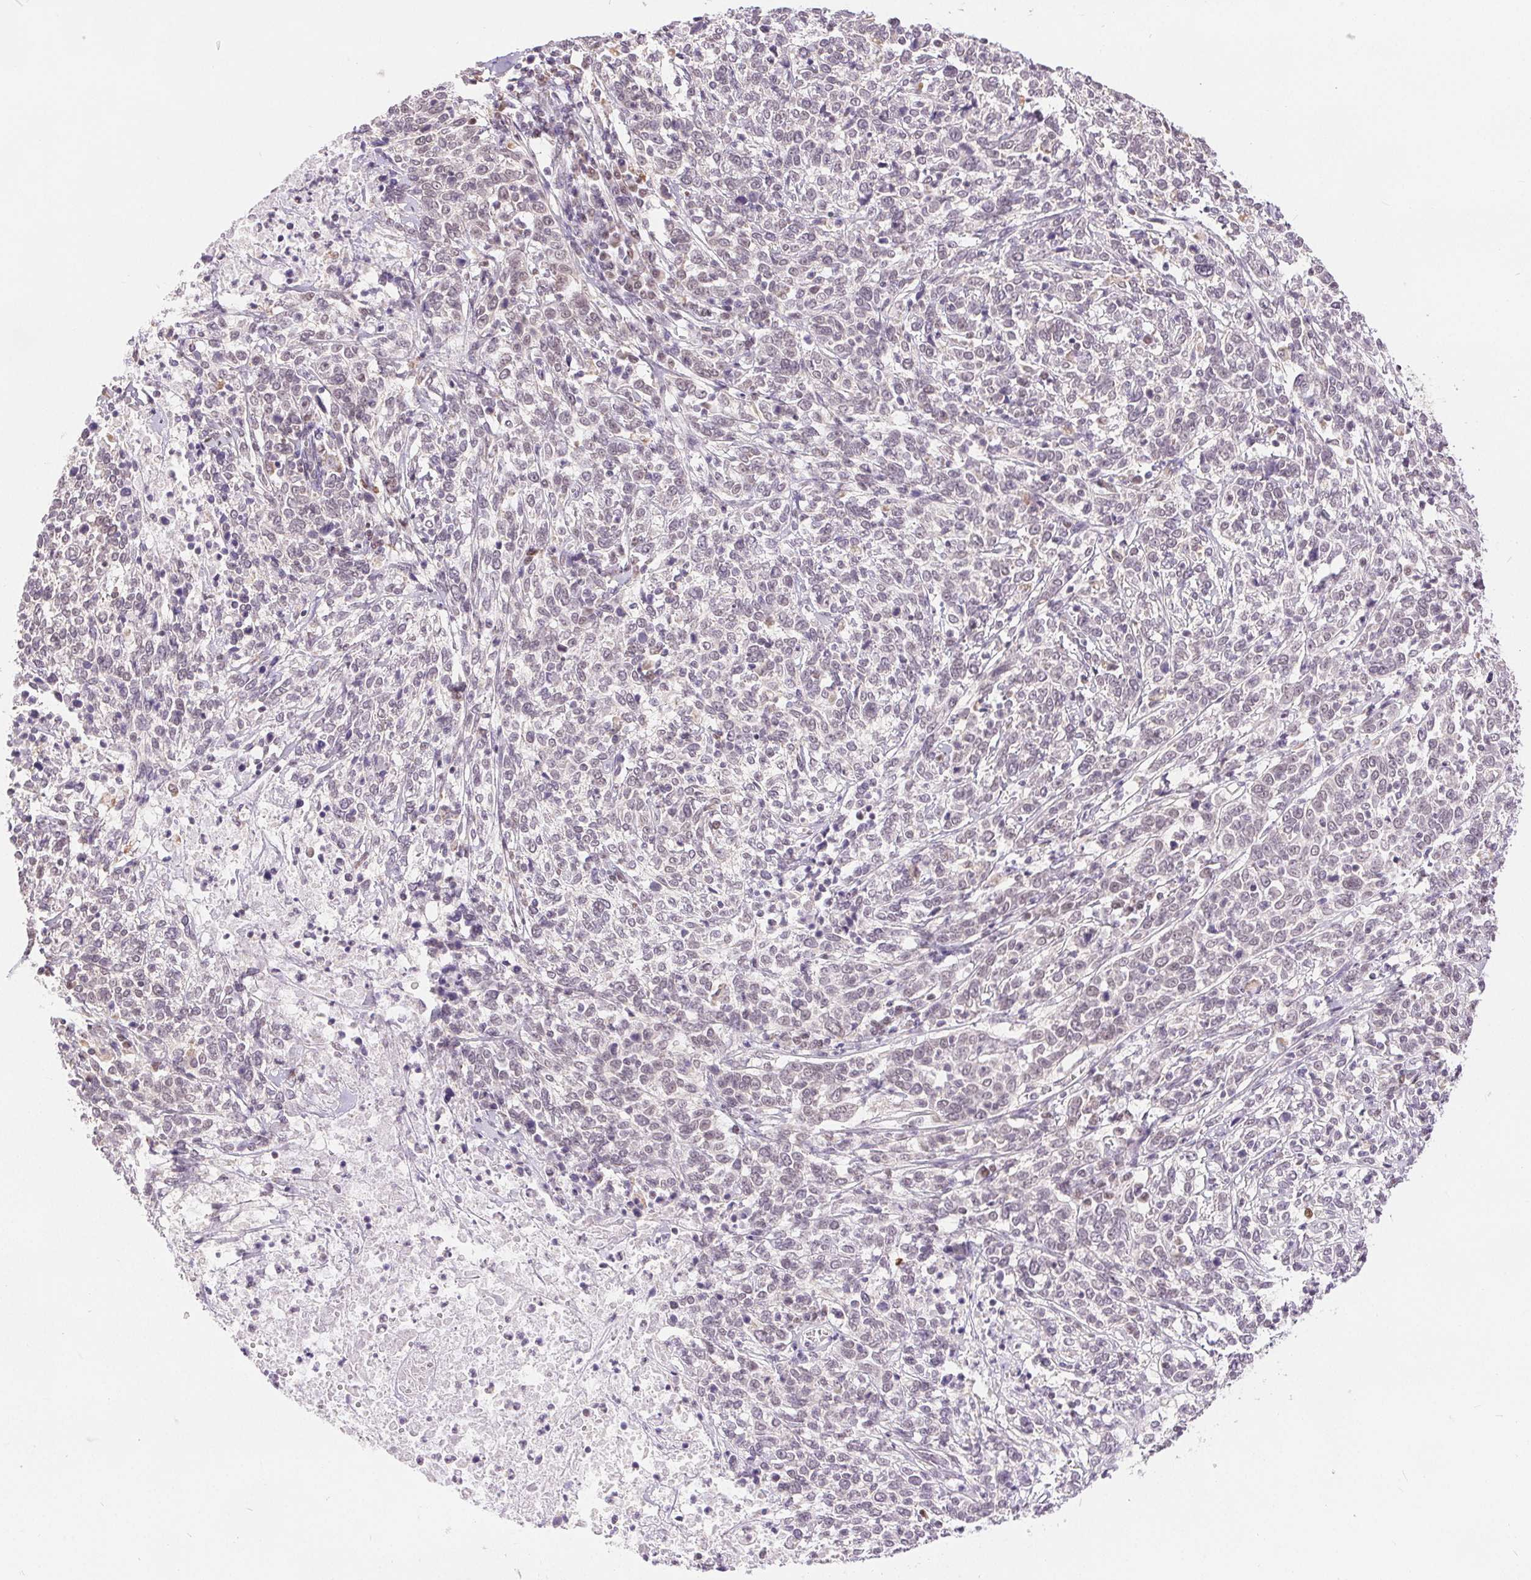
{"staining": {"intensity": "negative", "quantity": "none", "location": "none"}, "tissue": "cervical cancer", "cell_type": "Tumor cells", "image_type": "cancer", "snomed": [{"axis": "morphology", "description": "Squamous cell carcinoma, NOS"}, {"axis": "topography", "description": "Cervix"}], "caption": "Tumor cells show no significant protein staining in cervical cancer.", "gene": "POU2F2", "patient": {"sex": "female", "age": 46}}